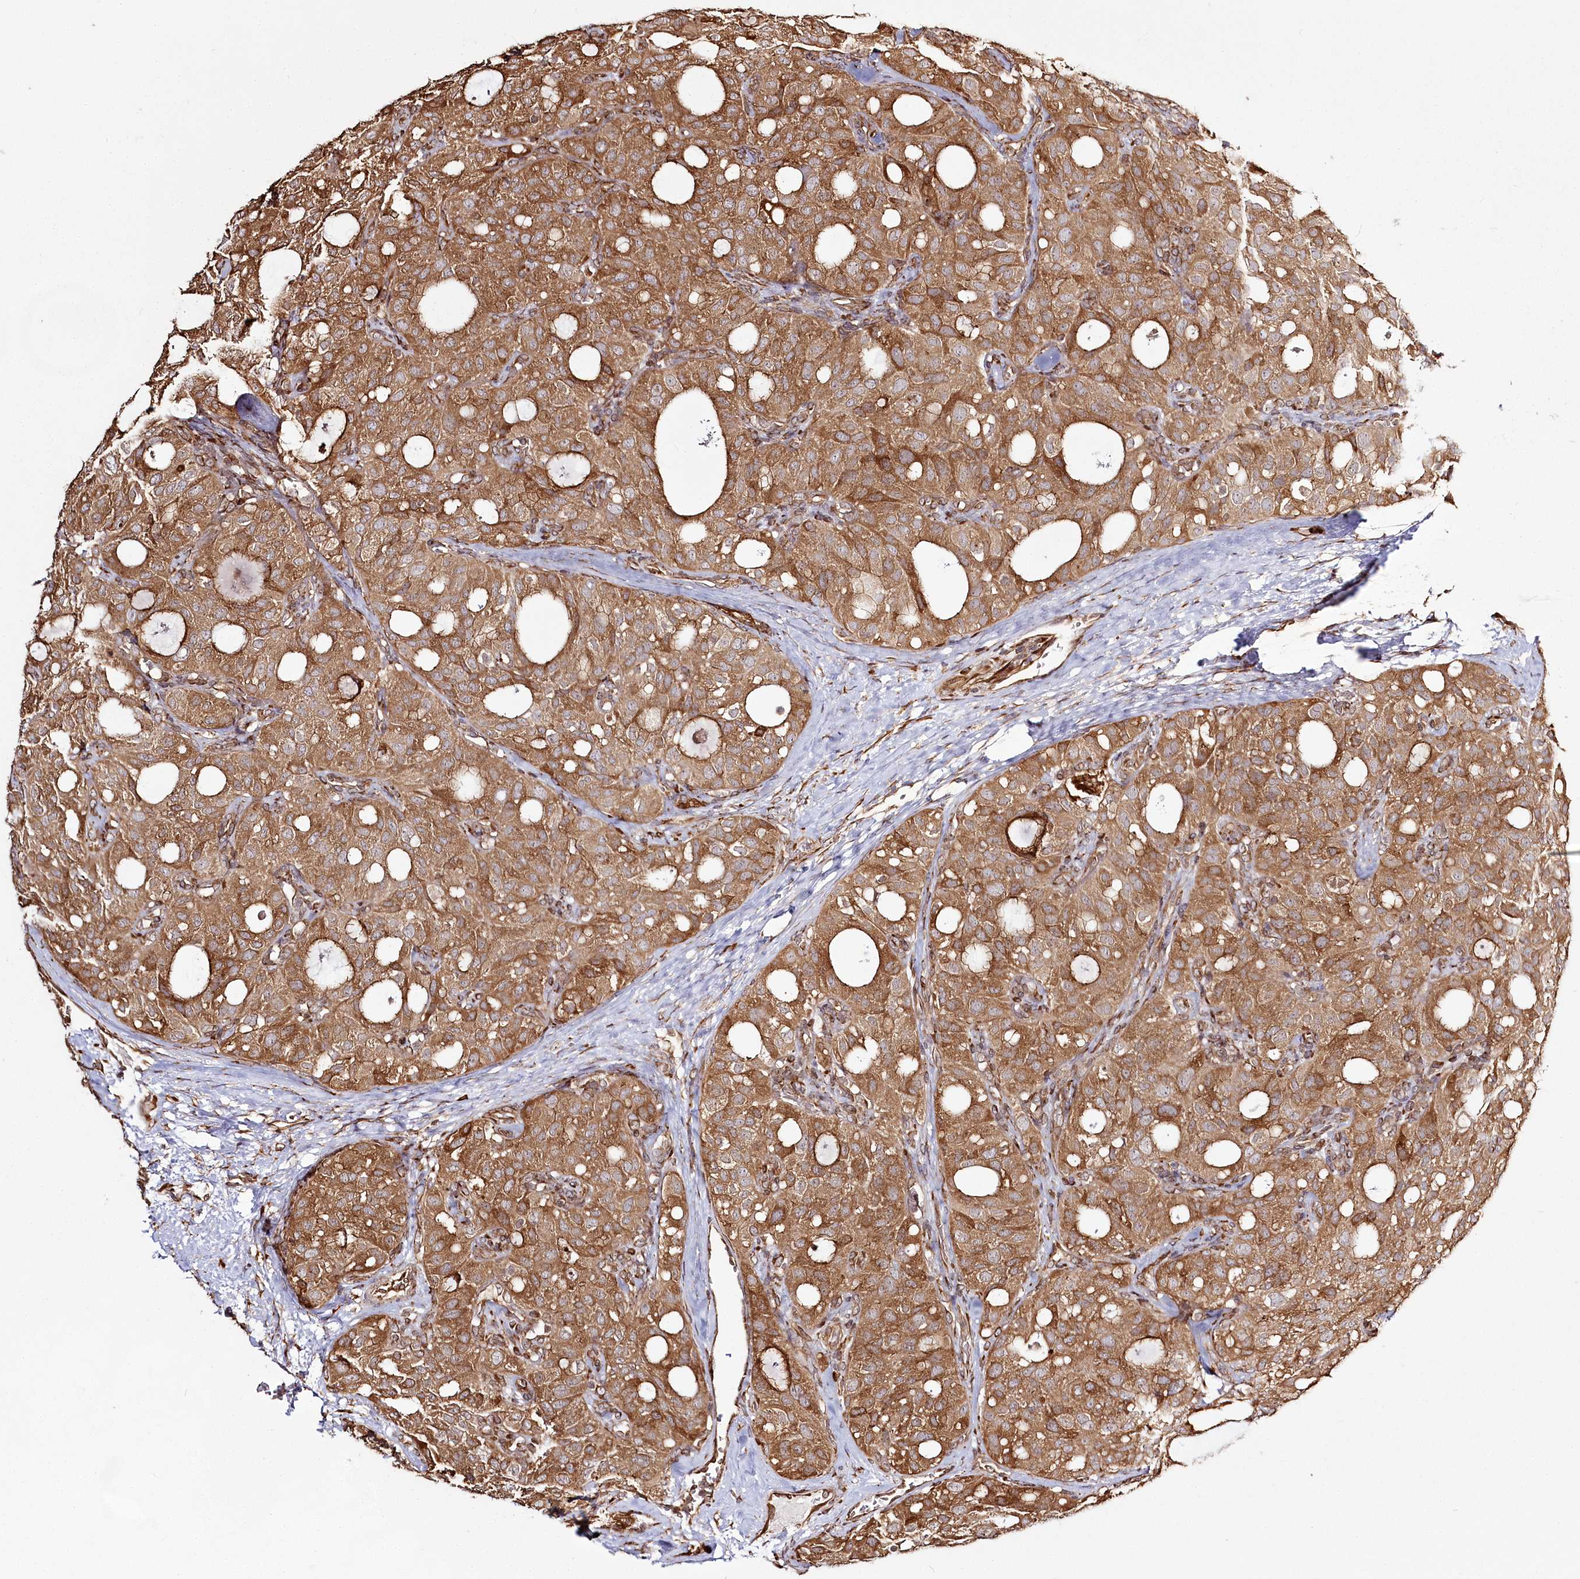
{"staining": {"intensity": "moderate", "quantity": ">75%", "location": "cytoplasmic/membranous"}, "tissue": "thyroid cancer", "cell_type": "Tumor cells", "image_type": "cancer", "snomed": [{"axis": "morphology", "description": "Follicular adenoma carcinoma, NOS"}, {"axis": "topography", "description": "Thyroid gland"}], "caption": "The image exhibits staining of thyroid cancer, revealing moderate cytoplasmic/membranous protein expression (brown color) within tumor cells. Nuclei are stained in blue.", "gene": "FAM13A", "patient": {"sex": "male", "age": 75}}